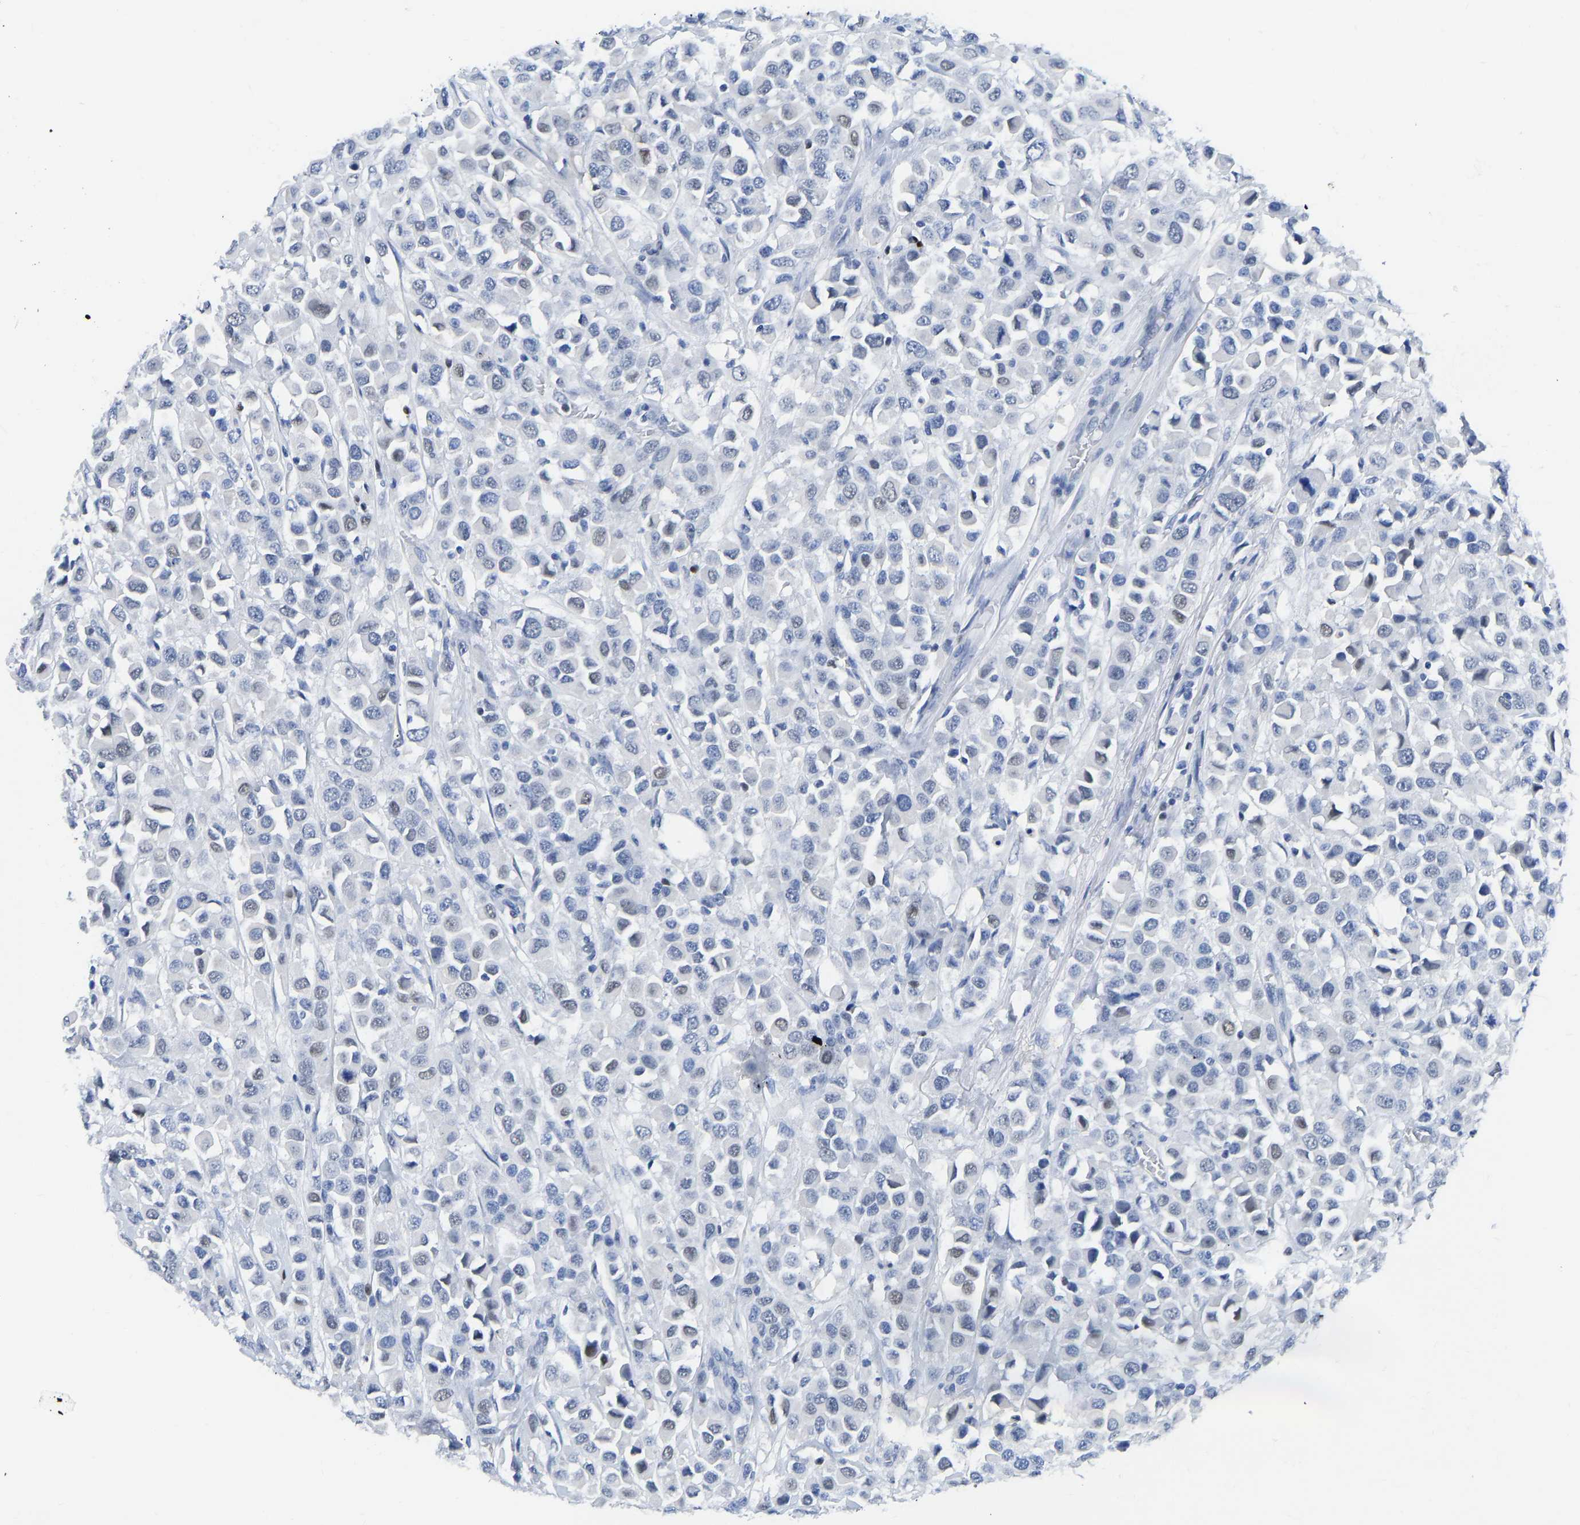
{"staining": {"intensity": "weak", "quantity": "<25%", "location": "nuclear"}, "tissue": "breast cancer", "cell_type": "Tumor cells", "image_type": "cancer", "snomed": [{"axis": "morphology", "description": "Duct carcinoma"}, {"axis": "topography", "description": "Breast"}], "caption": "This is a micrograph of IHC staining of invasive ductal carcinoma (breast), which shows no expression in tumor cells.", "gene": "TCF7", "patient": {"sex": "female", "age": 61}}